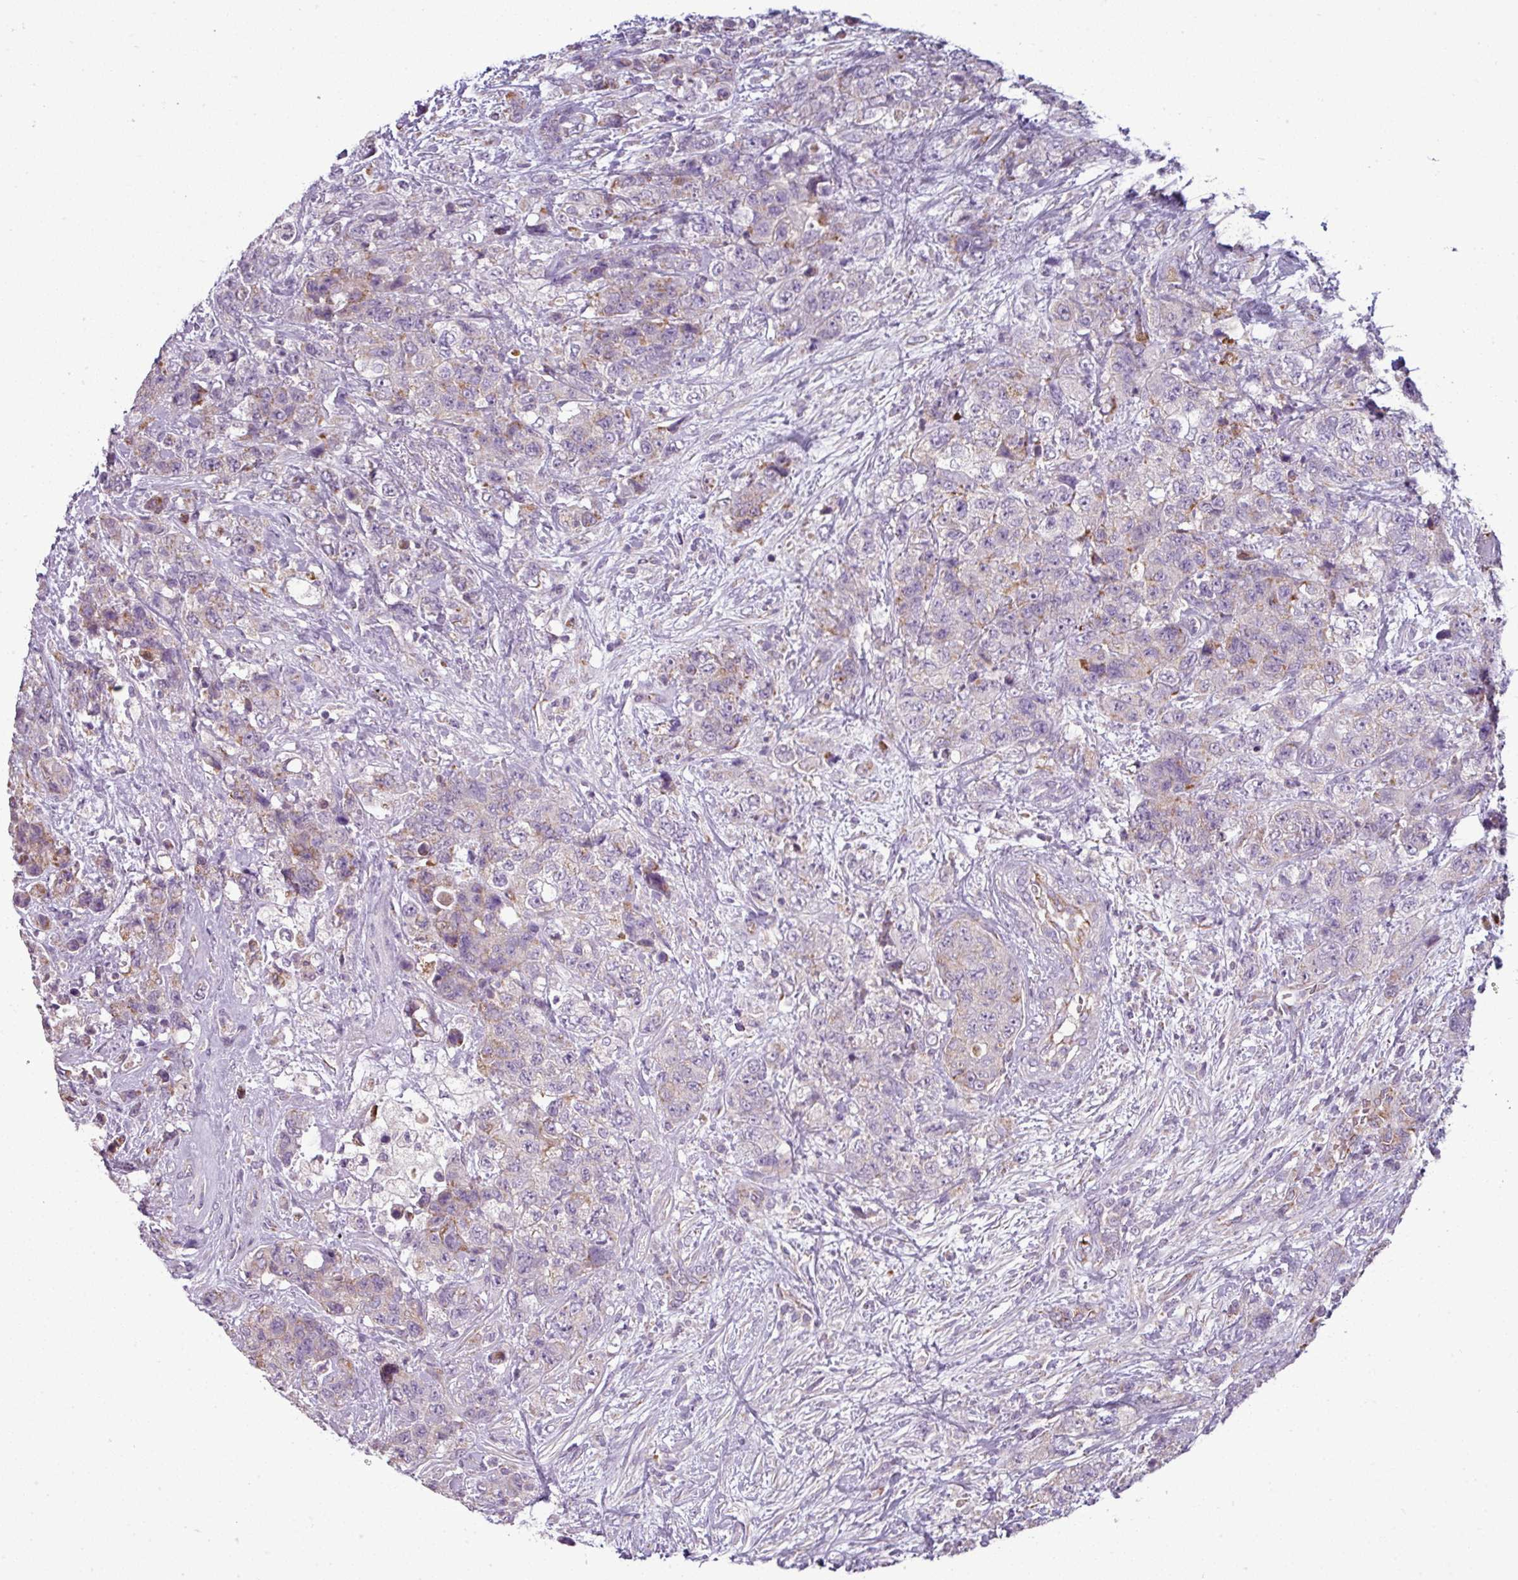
{"staining": {"intensity": "weak", "quantity": "<25%", "location": "cytoplasmic/membranous"}, "tissue": "urothelial cancer", "cell_type": "Tumor cells", "image_type": "cancer", "snomed": [{"axis": "morphology", "description": "Urothelial carcinoma, High grade"}, {"axis": "topography", "description": "Urinary bladder"}], "caption": "Tumor cells show no significant protein expression in urothelial cancer.", "gene": "PNMA6A", "patient": {"sex": "female", "age": 78}}